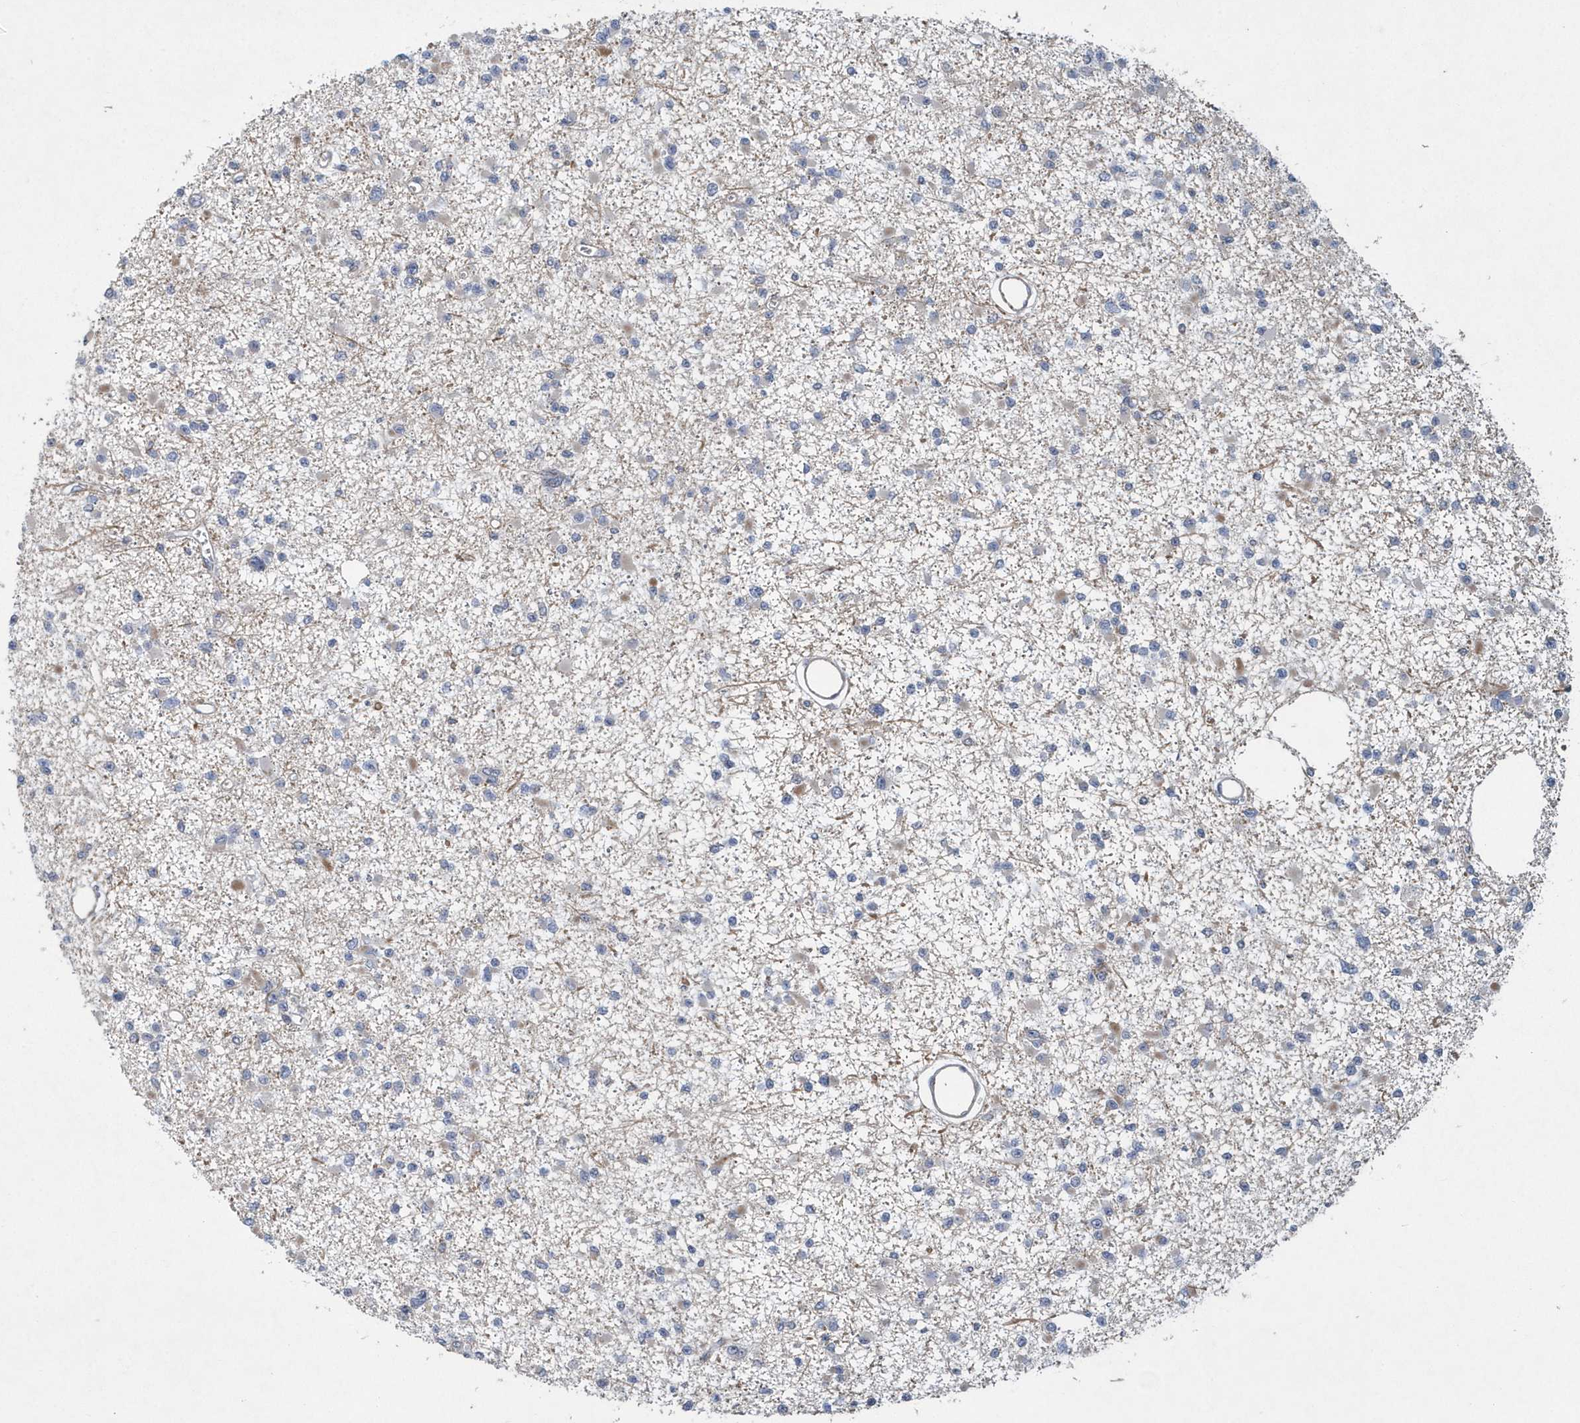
{"staining": {"intensity": "negative", "quantity": "none", "location": "none"}, "tissue": "glioma", "cell_type": "Tumor cells", "image_type": "cancer", "snomed": [{"axis": "morphology", "description": "Glioma, malignant, Low grade"}, {"axis": "topography", "description": "Brain"}], "caption": "This is an IHC histopathology image of human glioma. There is no expression in tumor cells.", "gene": "N4BP2", "patient": {"sex": "female", "age": 22}}